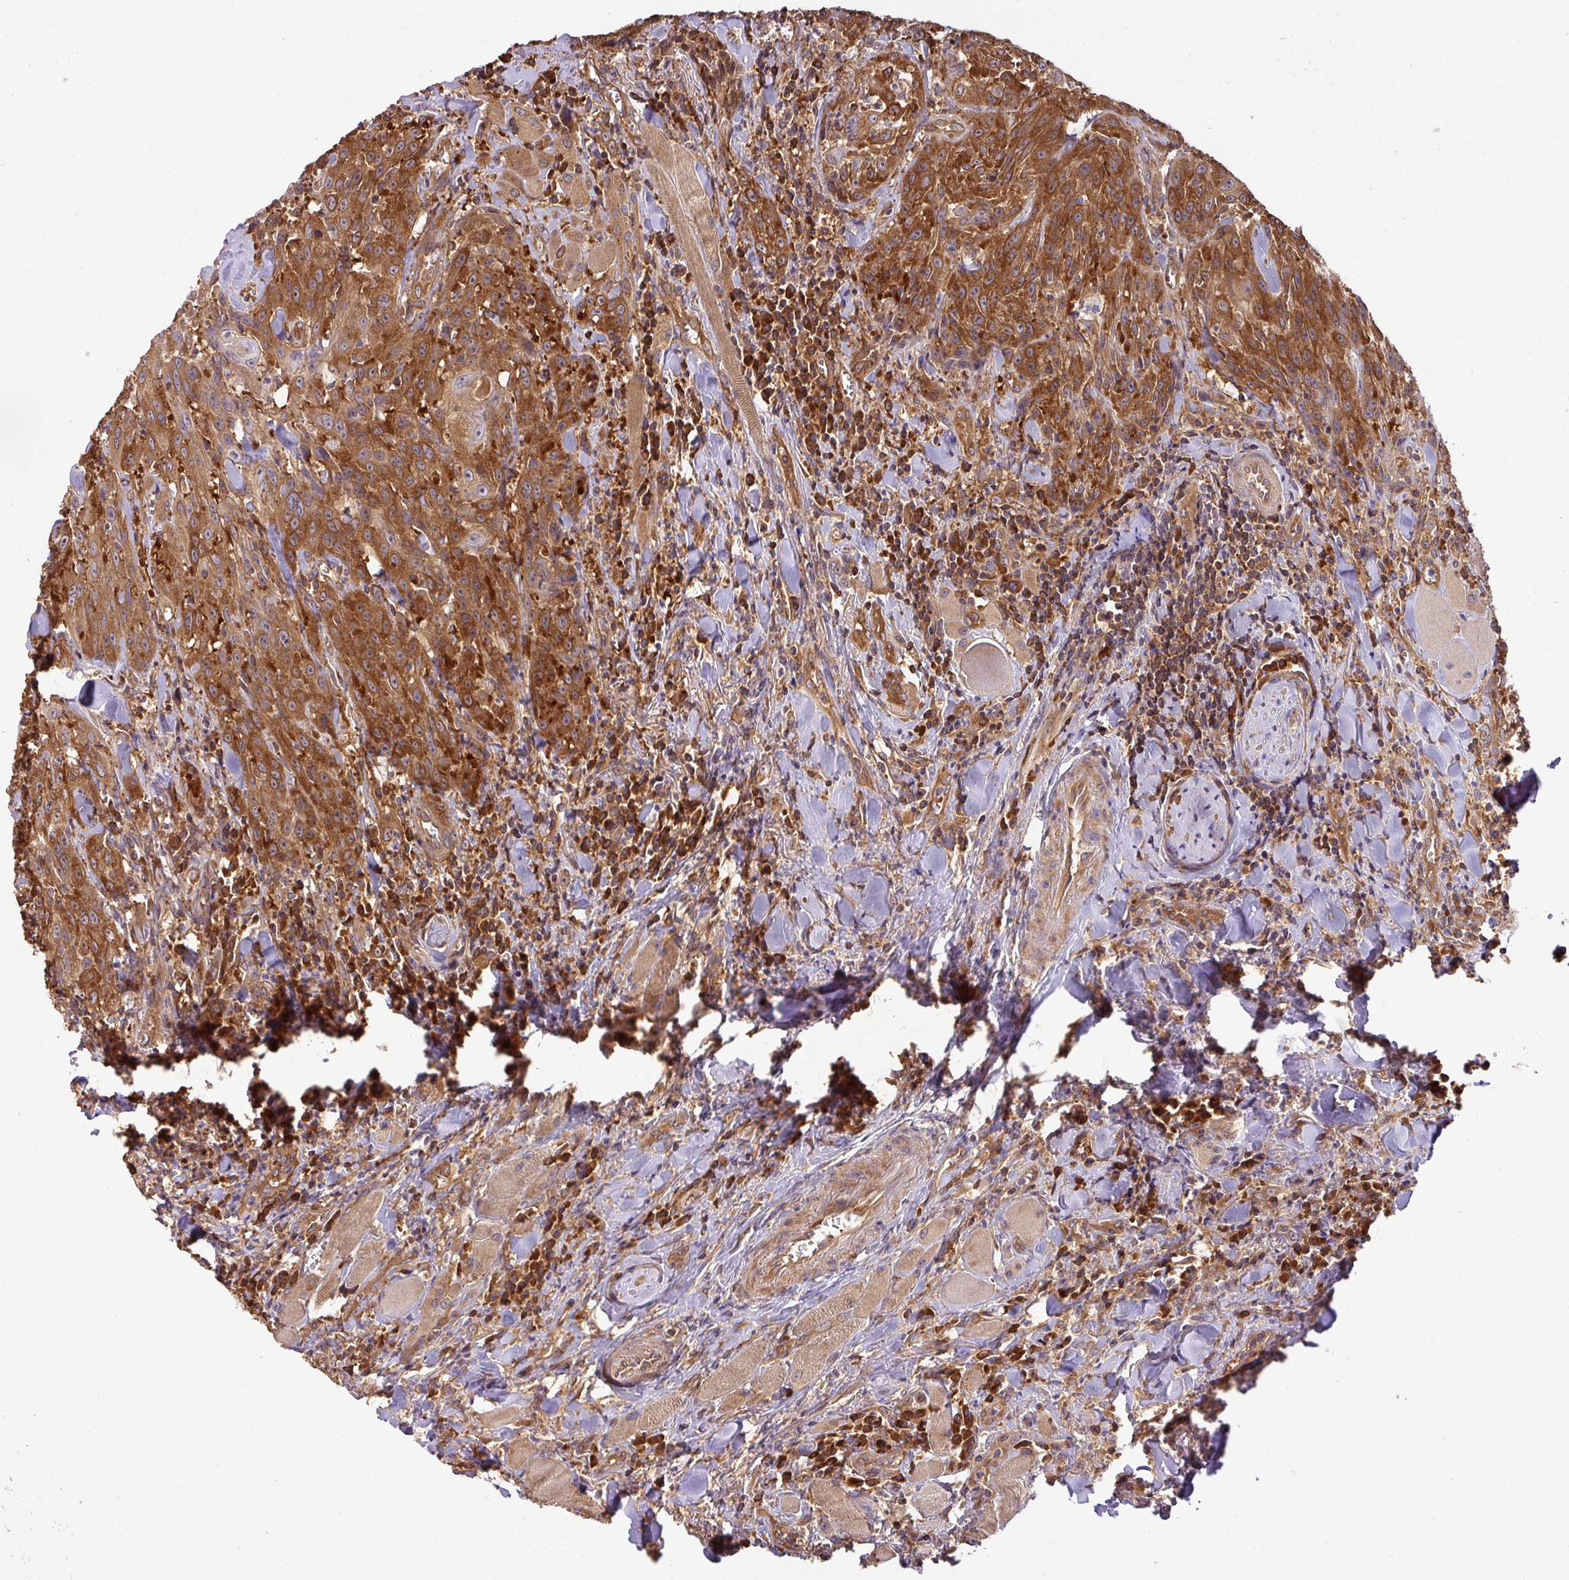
{"staining": {"intensity": "moderate", "quantity": ">75%", "location": "cytoplasmic/membranous"}, "tissue": "head and neck cancer", "cell_type": "Tumor cells", "image_type": "cancer", "snomed": [{"axis": "morphology", "description": "Normal tissue, NOS"}, {"axis": "morphology", "description": "Squamous cell carcinoma, NOS"}, {"axis": "topography", "description": "Oral tissue"}, {"axis": "topography", "description": "Head-Neck"}], "caption": "Tumor cells demonstrate medium levels of moderate cytoplasmic/membranous positivity in about >75% of cells in human head and neck cancer (squamous cell carcinoma).", "gene": "GSPT1", "patient": {"sex": "female", "age": 70}}